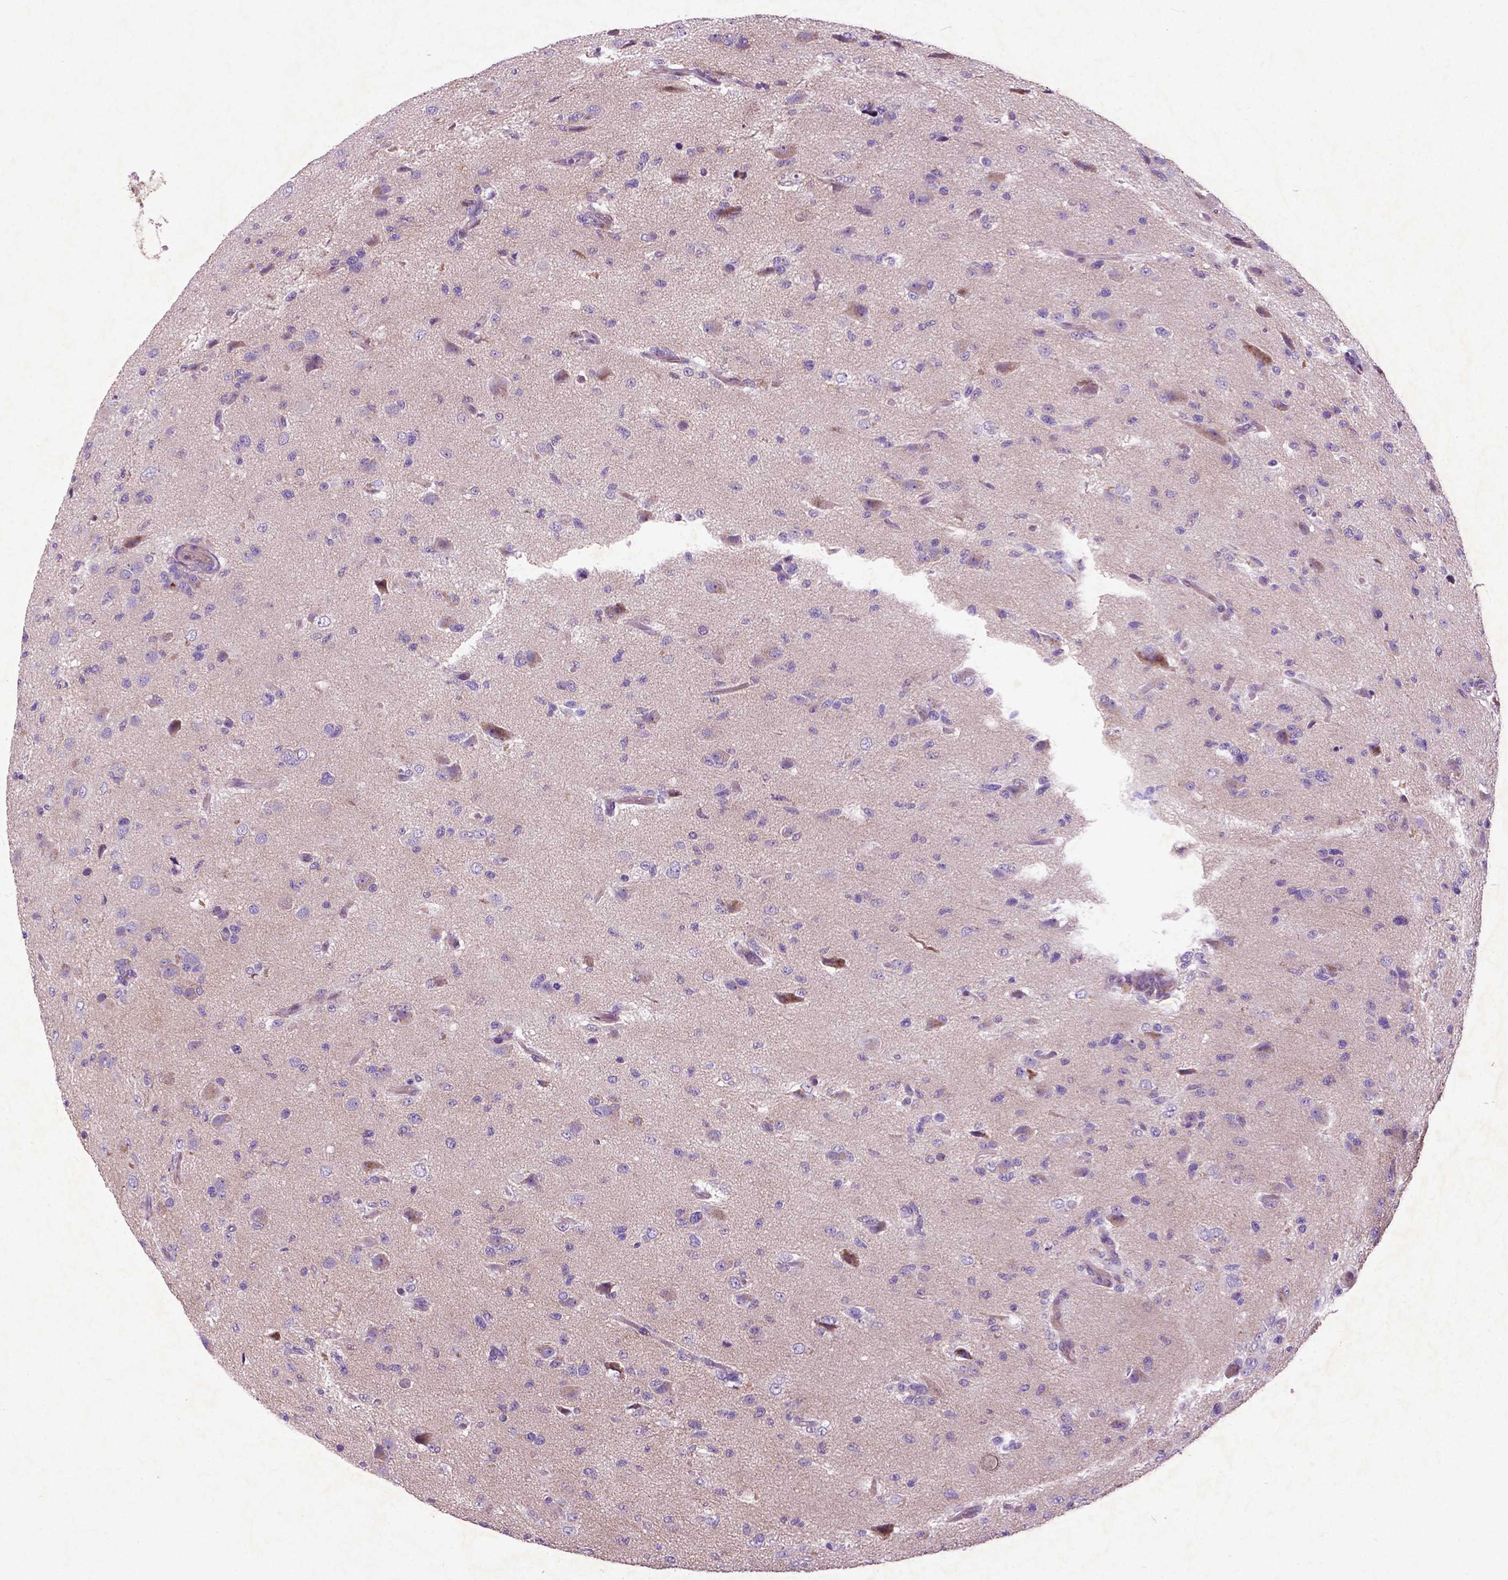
{"staining": {"intensity": "negative", "quantity": "none", "location": "none"}, "tissue": "glioma", "cell_type": "Tumor cells", "image_type": "cancer", "snomed": [{"axis": "morphology", "description": "Glioma, malignant, High grade"}, {"axis": "topography", "description": "Brain"}], "caption": "A photomicrograph of high-grade glioma (malignant) stained for a protein shows no brown staining in tumor cells.", "gene": "ATG4D", "patient": {"sex": "male", "age": 68}}